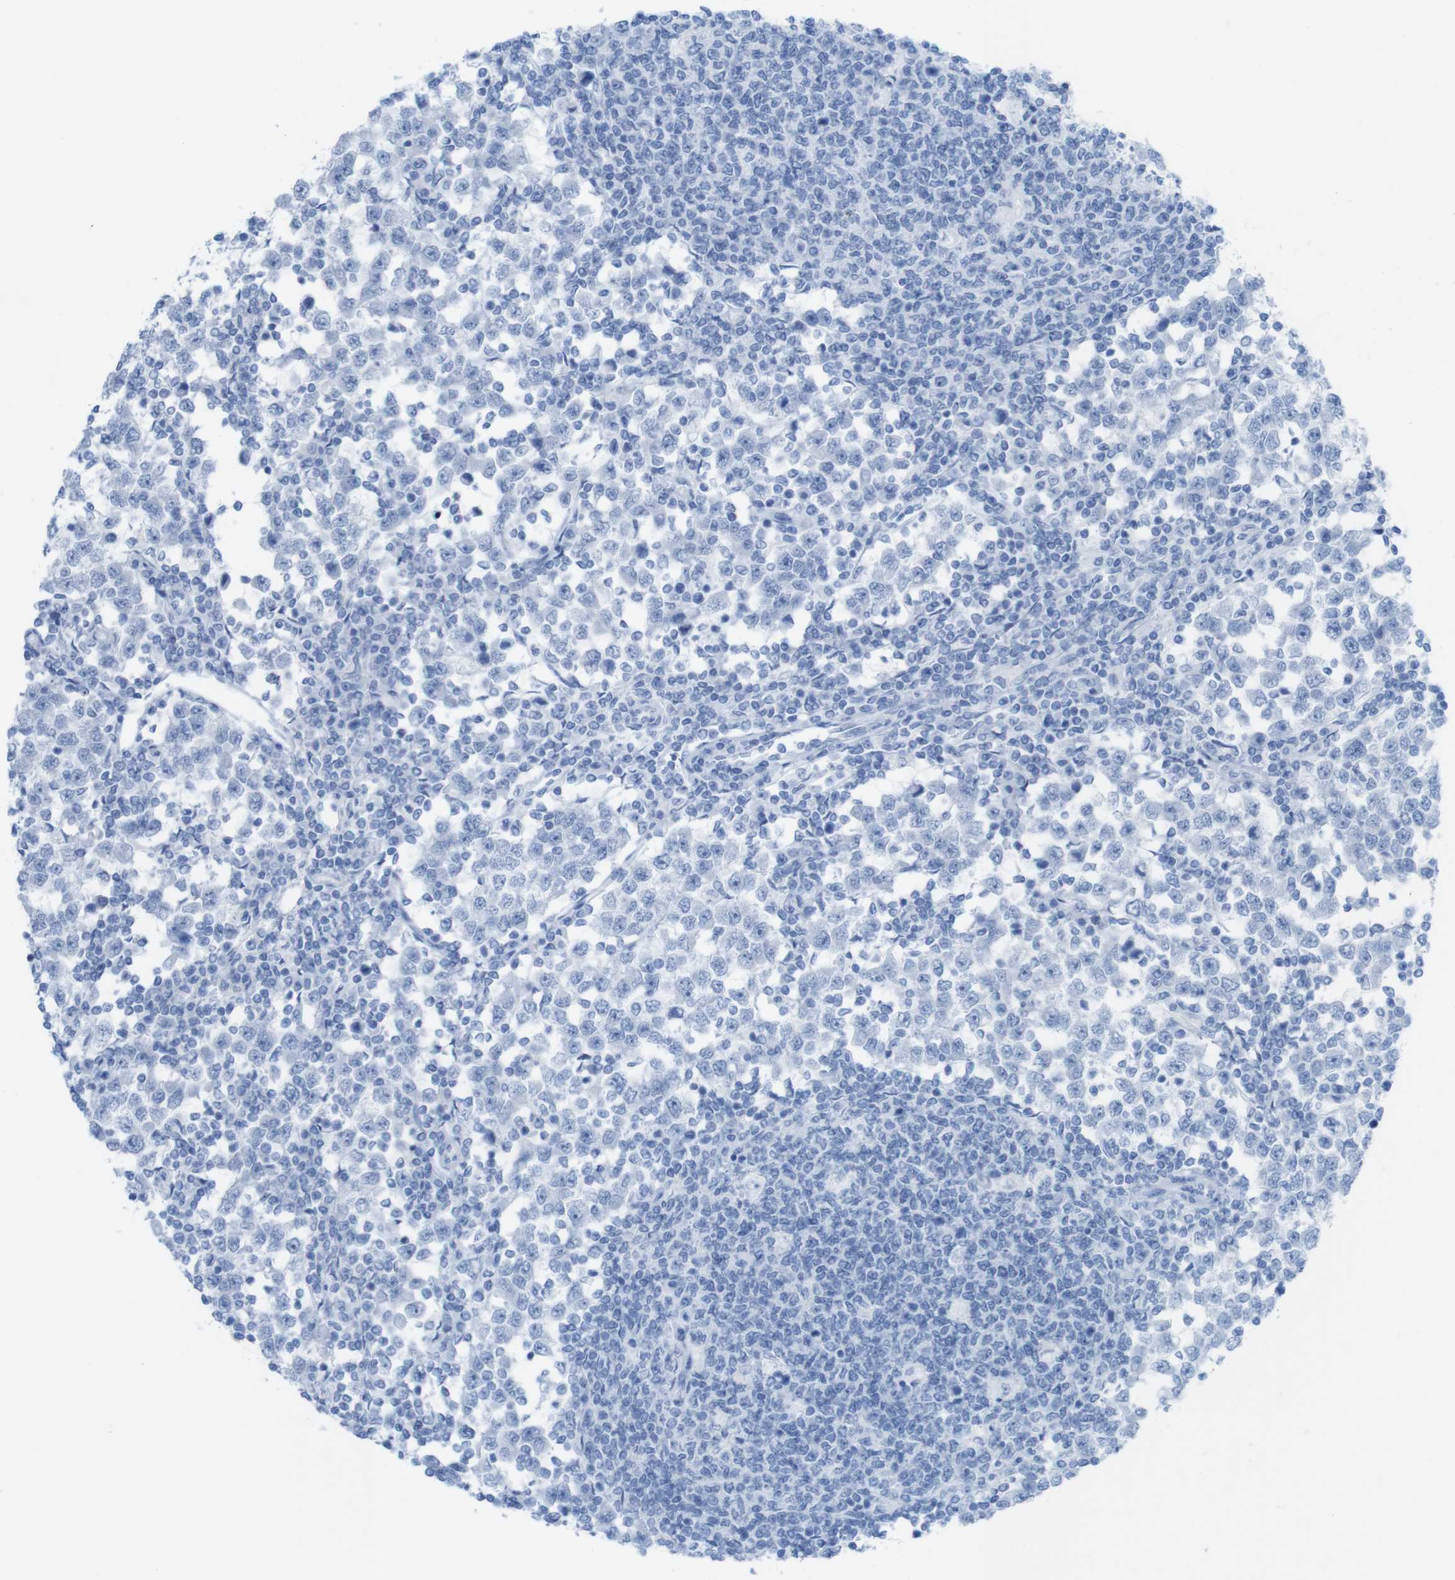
{"staining": {"intensity": "negative", "quantity": "none", "location": "none"}, "tissue": "testis cancer", "cell_type": "Tumor cells", "image_type": "cancer", "snomed": [{"axis": "morphology", "description": "Seminoma, NOS"}, {"axis": "topography", "description": "Testis"}], "caption": "This photomicrograph is of testis cancer (seminoma) stained with immunohistochemistry to label a protein in brown with the nuclei are counter-stained blue. There is no expression in tumor cells. The staining is performed using DAB brown chromogen with nuclei counter-stained in using hematoxylin.", "gene": "MYH7", "patient": {"sex": "male", "age": 65}}